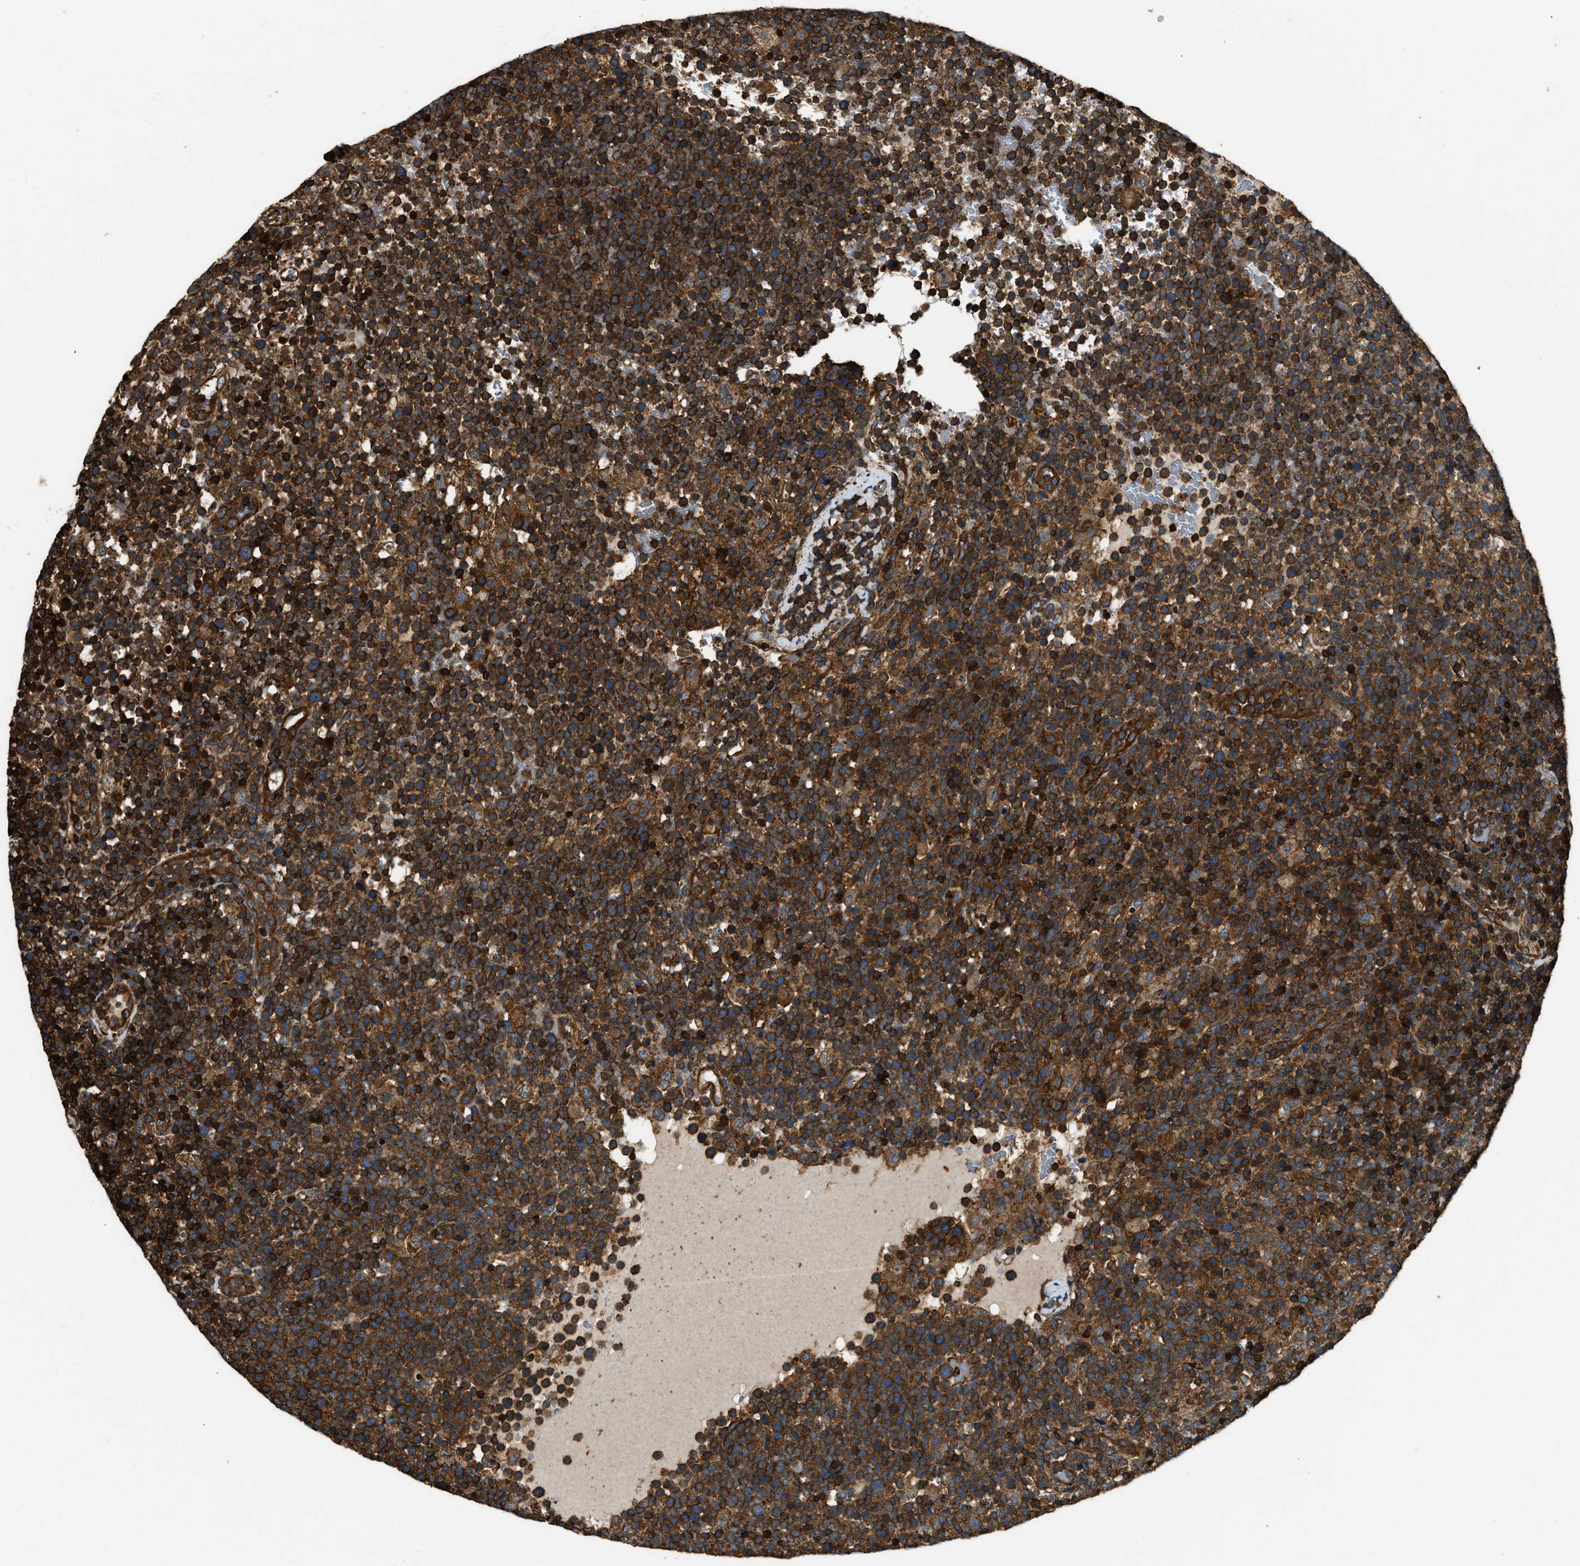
{"staining": {"intensity": "strong", "quantity": ">75%", "location": "cytoplasmic/membranous"}, "tissue": "lymphoma", "cell_type": "Tumor cells", "image_type": "cancer", "snomed": [{"axis": "morphology", "description": "Malignant lymphoma, non-Hodgkin's type, High grade"}, {"axis": "topography", "description": "Lymph node"}], "caption": "The histopathology image reveals staining of high-grade malignant lymphoma, non-Hodgkin's type, revealing strong cytoplasmic/membranous protein expression (brown color) within tumor cells.", "gene": "YARS1", "patient": {"sex": "male", "age": 61}}